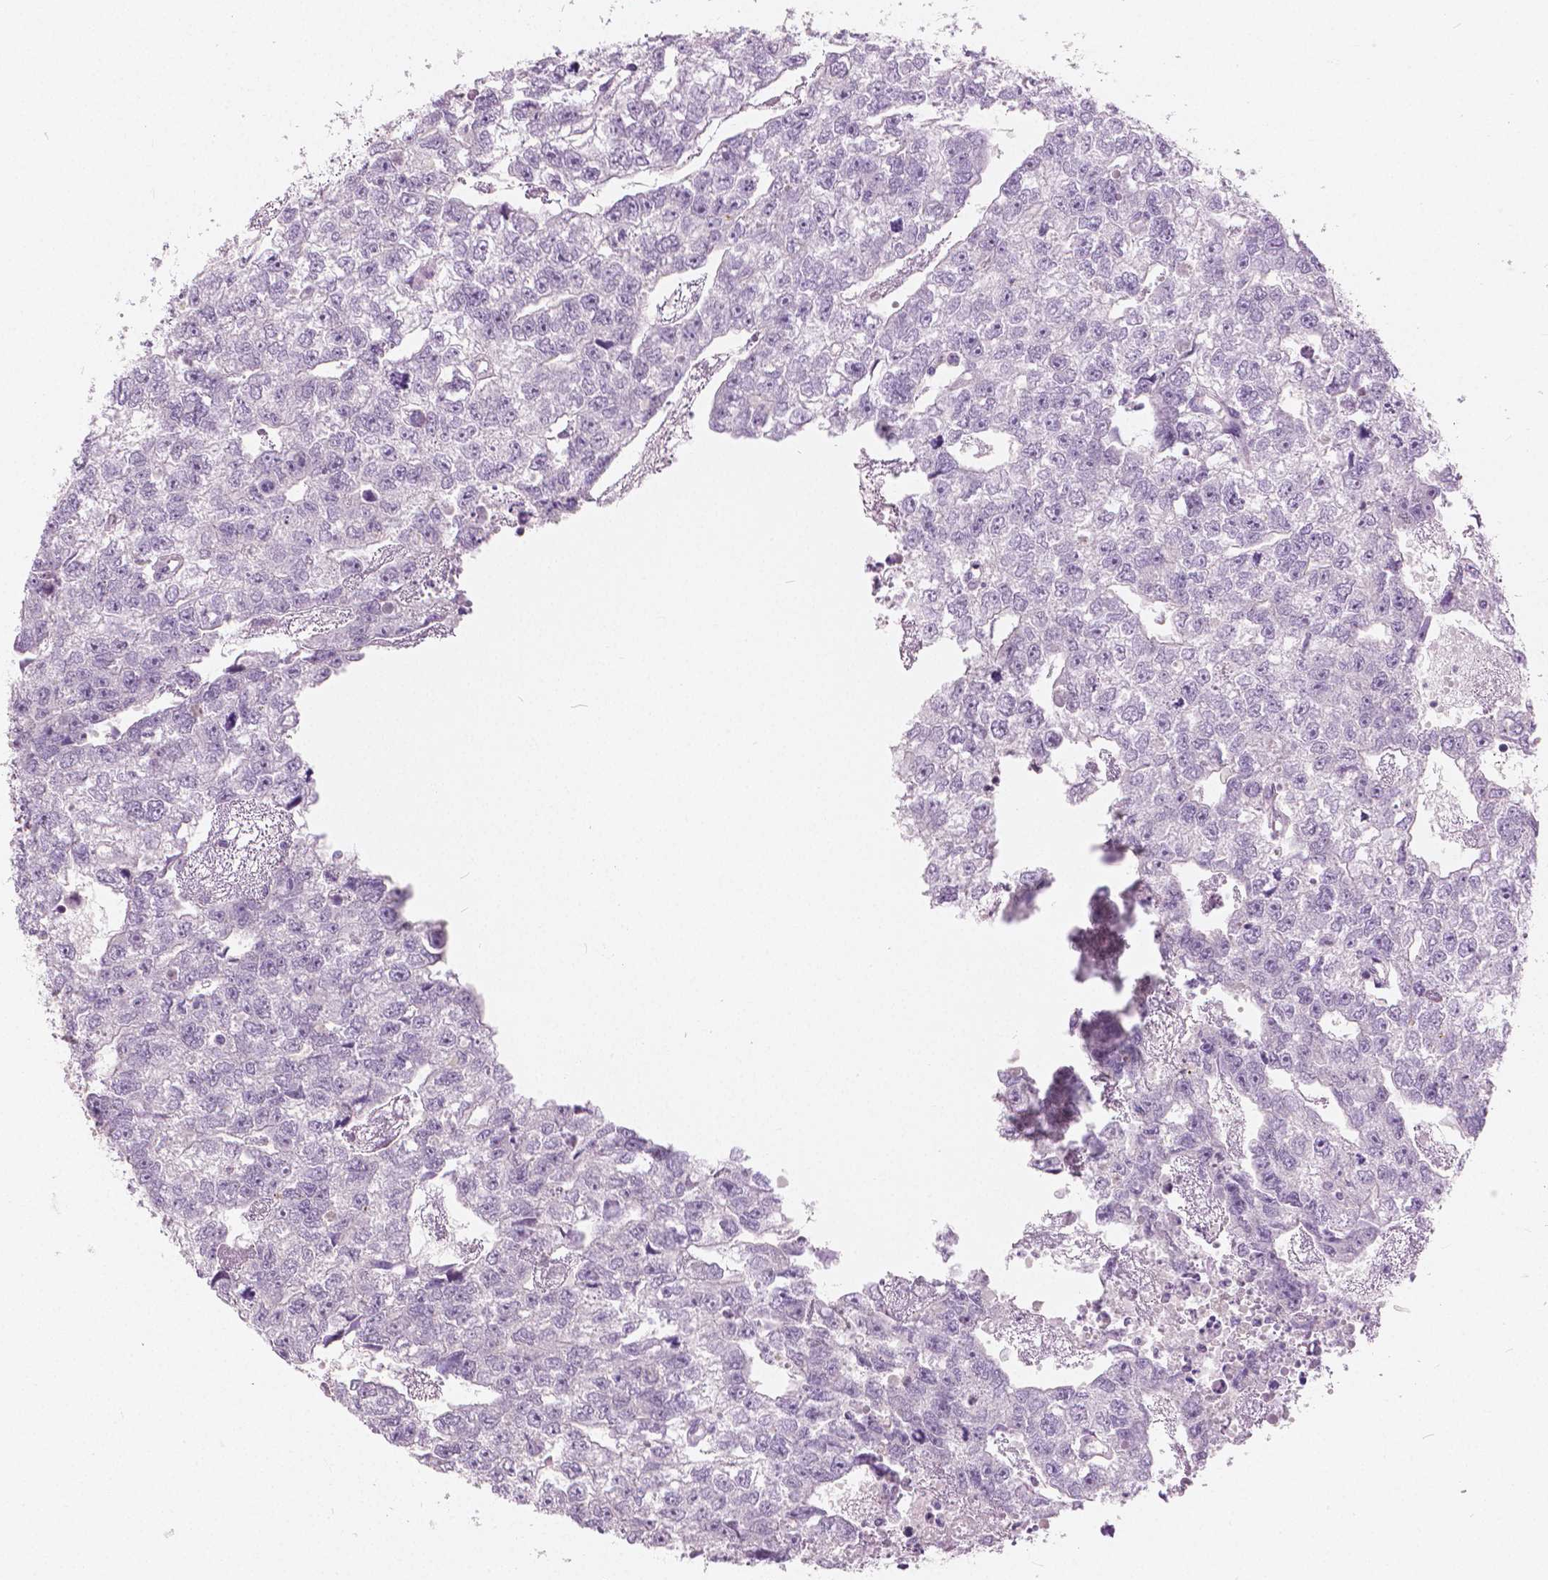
{"staining": {"intensity": "negative", "quantity": "none", "location": "none"}, "tissue": "testis cancer", "cell_type": "Tumor cells", "image_type": "cancer", "snomed": [{"axis": "morphology", "description": "Carcinoma, Embryonal, NOS"}, {"axis": "morphology", "description": "Teratoma, malignant, NOS"}, {"axis": "topography", "description": "Testis"}], "caption": "This image is of embryonal carcinoma (testis) stained with immunohistochemistry to label a protein in brown with the nuclei are counter-stained blue. There is no staining in tumor cells.", "gene": "GALM", "patient": {"sex": "male", "age": 44}}